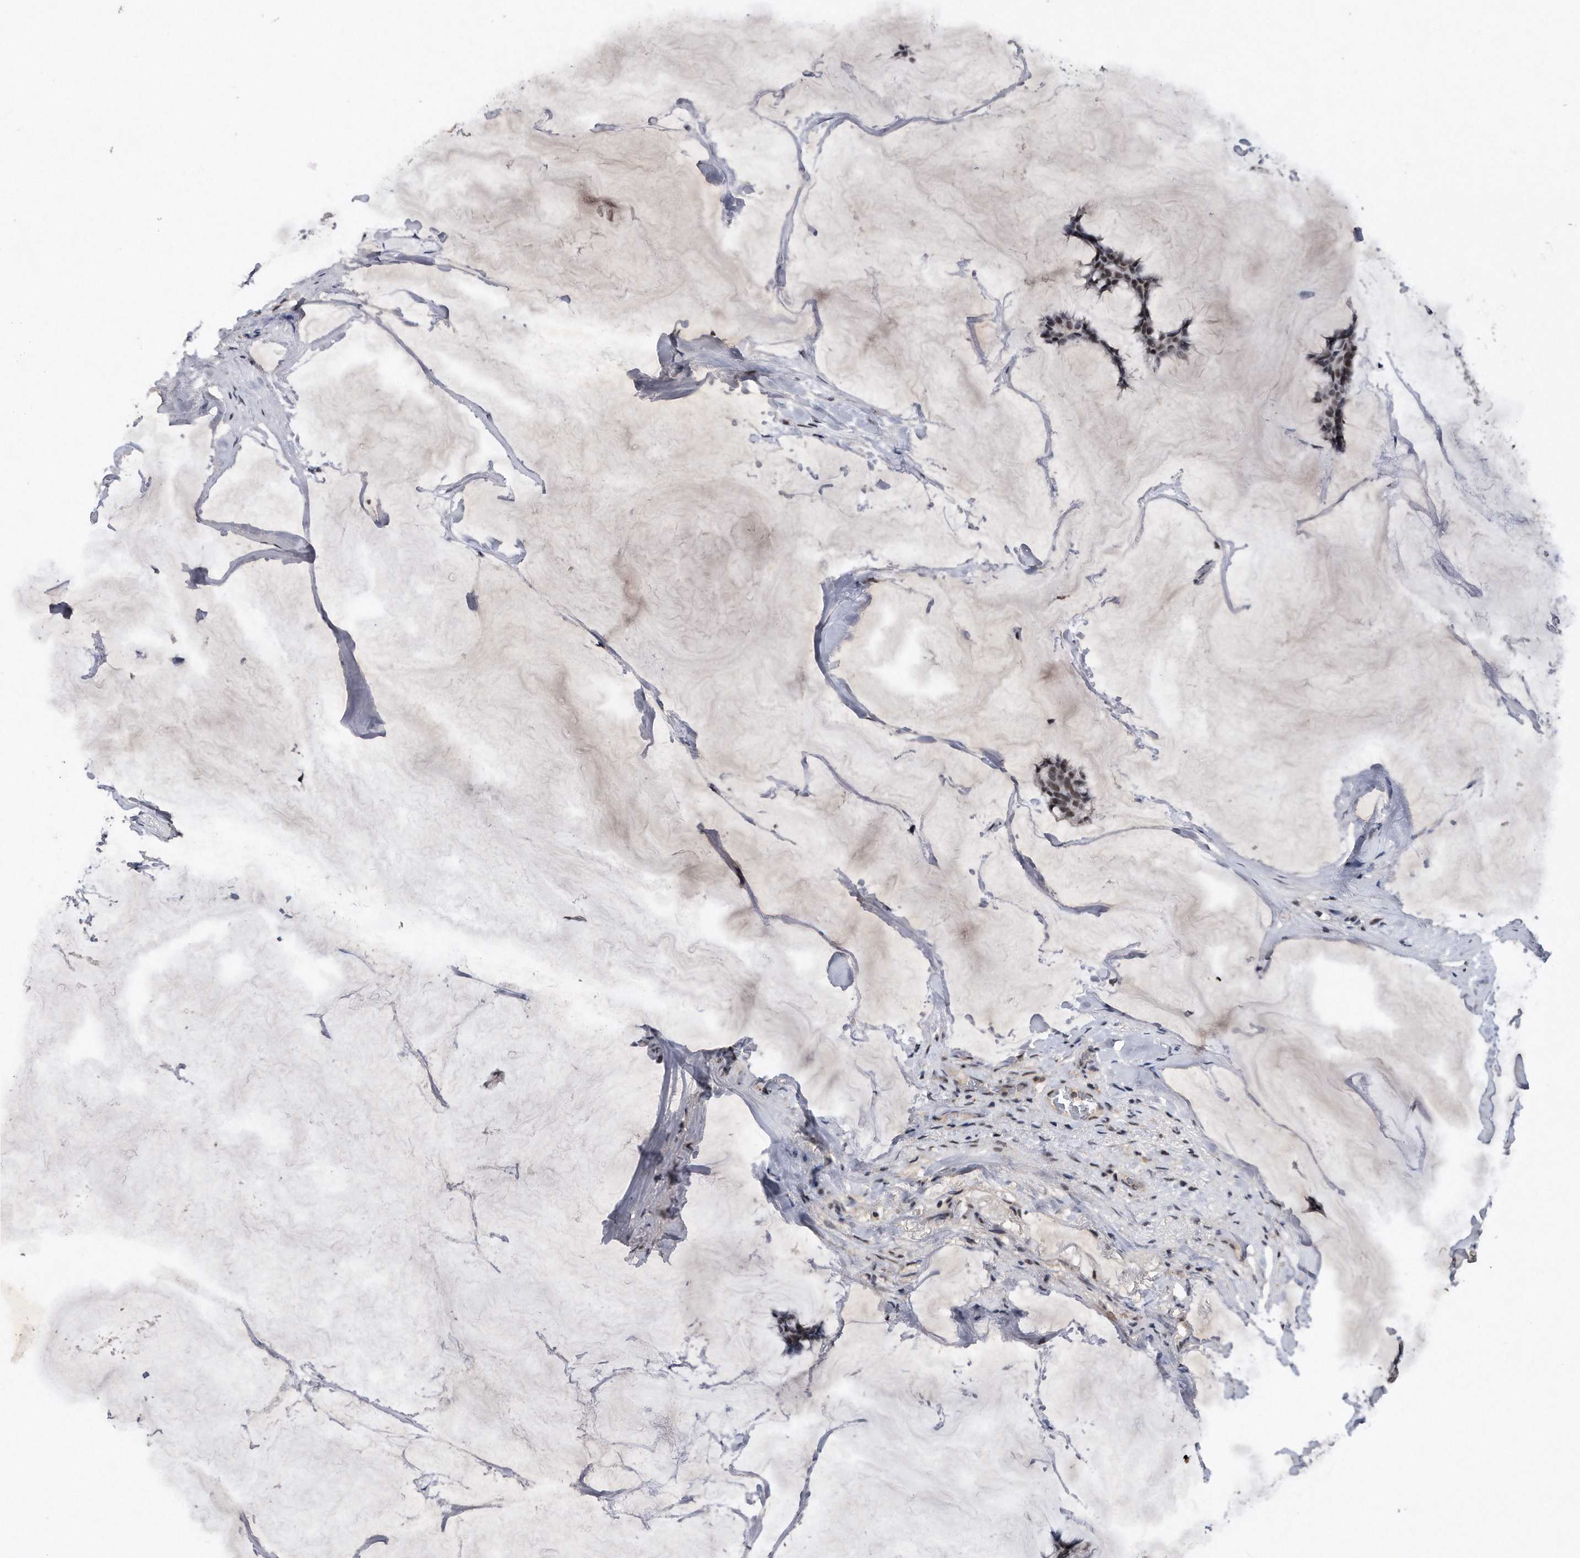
{"staining": {"intensity": "moderate", "quantity": "25%-75%", "location": "nuclear"}, "tissue": "breast cancer", "cell_type": "Tumor cells", "image_type": "cancer", "snomed": [{"axis": "morphology", "description": "Duct carcinoma"}, {"axis": "topography", "description": "Breast"}], "caption": "Immunohistochemistry (IHC) (DAB) staining of breast invasive ductal carcinoma demonstrates moderate nuclear protein positivity in about 25%-75% of tumor cells.", "gene": "VIRMA", "patient": {"sex": "female", "age": 93}}